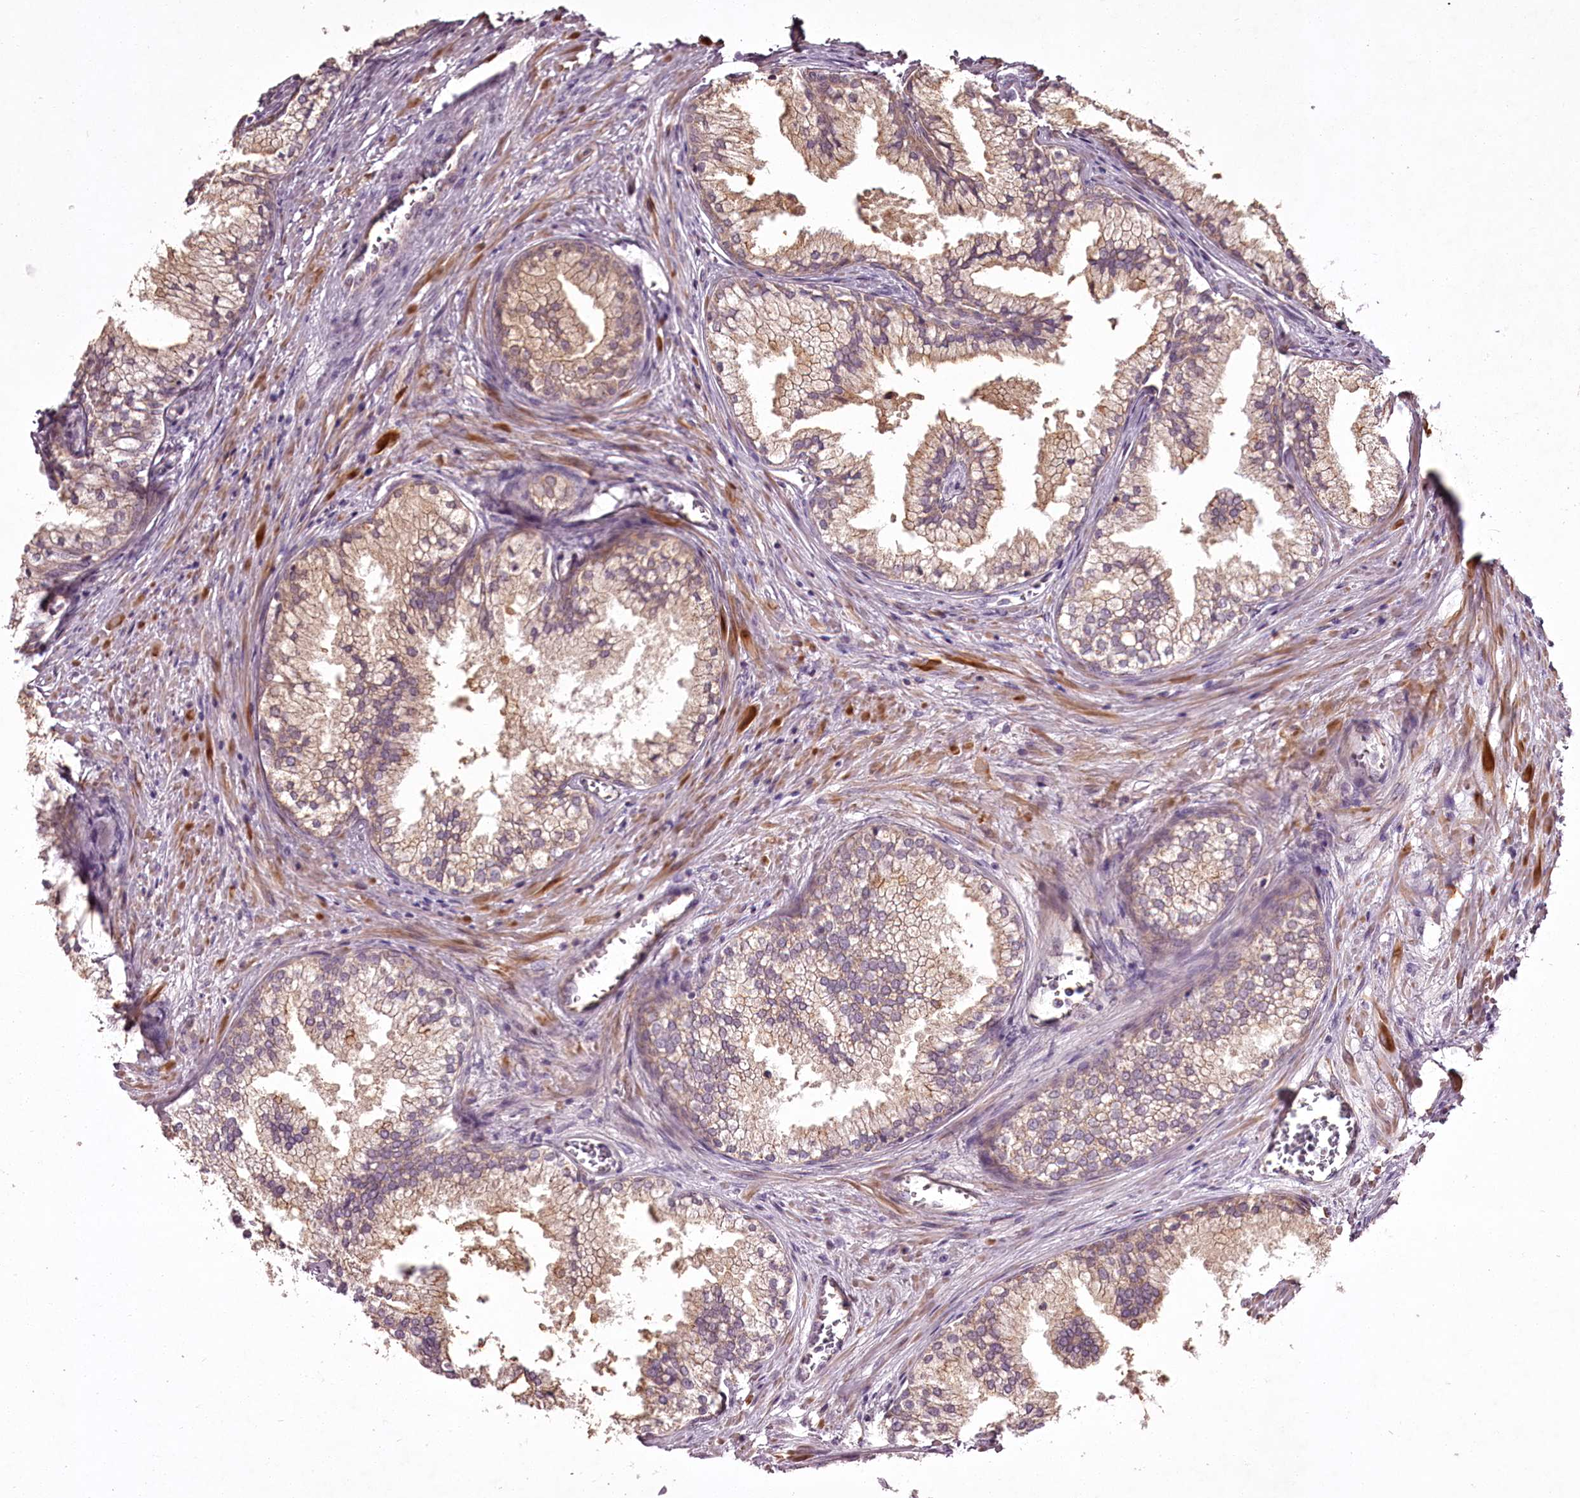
{"staining": {"intensity": "moderate", "quantity": "25%-75%", "location": "cytoplasmic/membranous"}, "tissue": "prostate cancer", "cell_type": "Tumor cells", "image_type": "cancer", "snomed": [{"axis": "morphology", "description": "Adenocarcinoma, High grade"}, {"axis": "topography", "description": "Prostate"}], "caption": "The histopathology image reveals immunohistochemical staining of prostate adenocarcinoma (high-grade). There is moderate cytoplasmic/membranous positivity is appreciated in about 25%-75% of tumor cells.", "gene": "RBMXL2", "patient": {"sex": "male", "age": 69}}